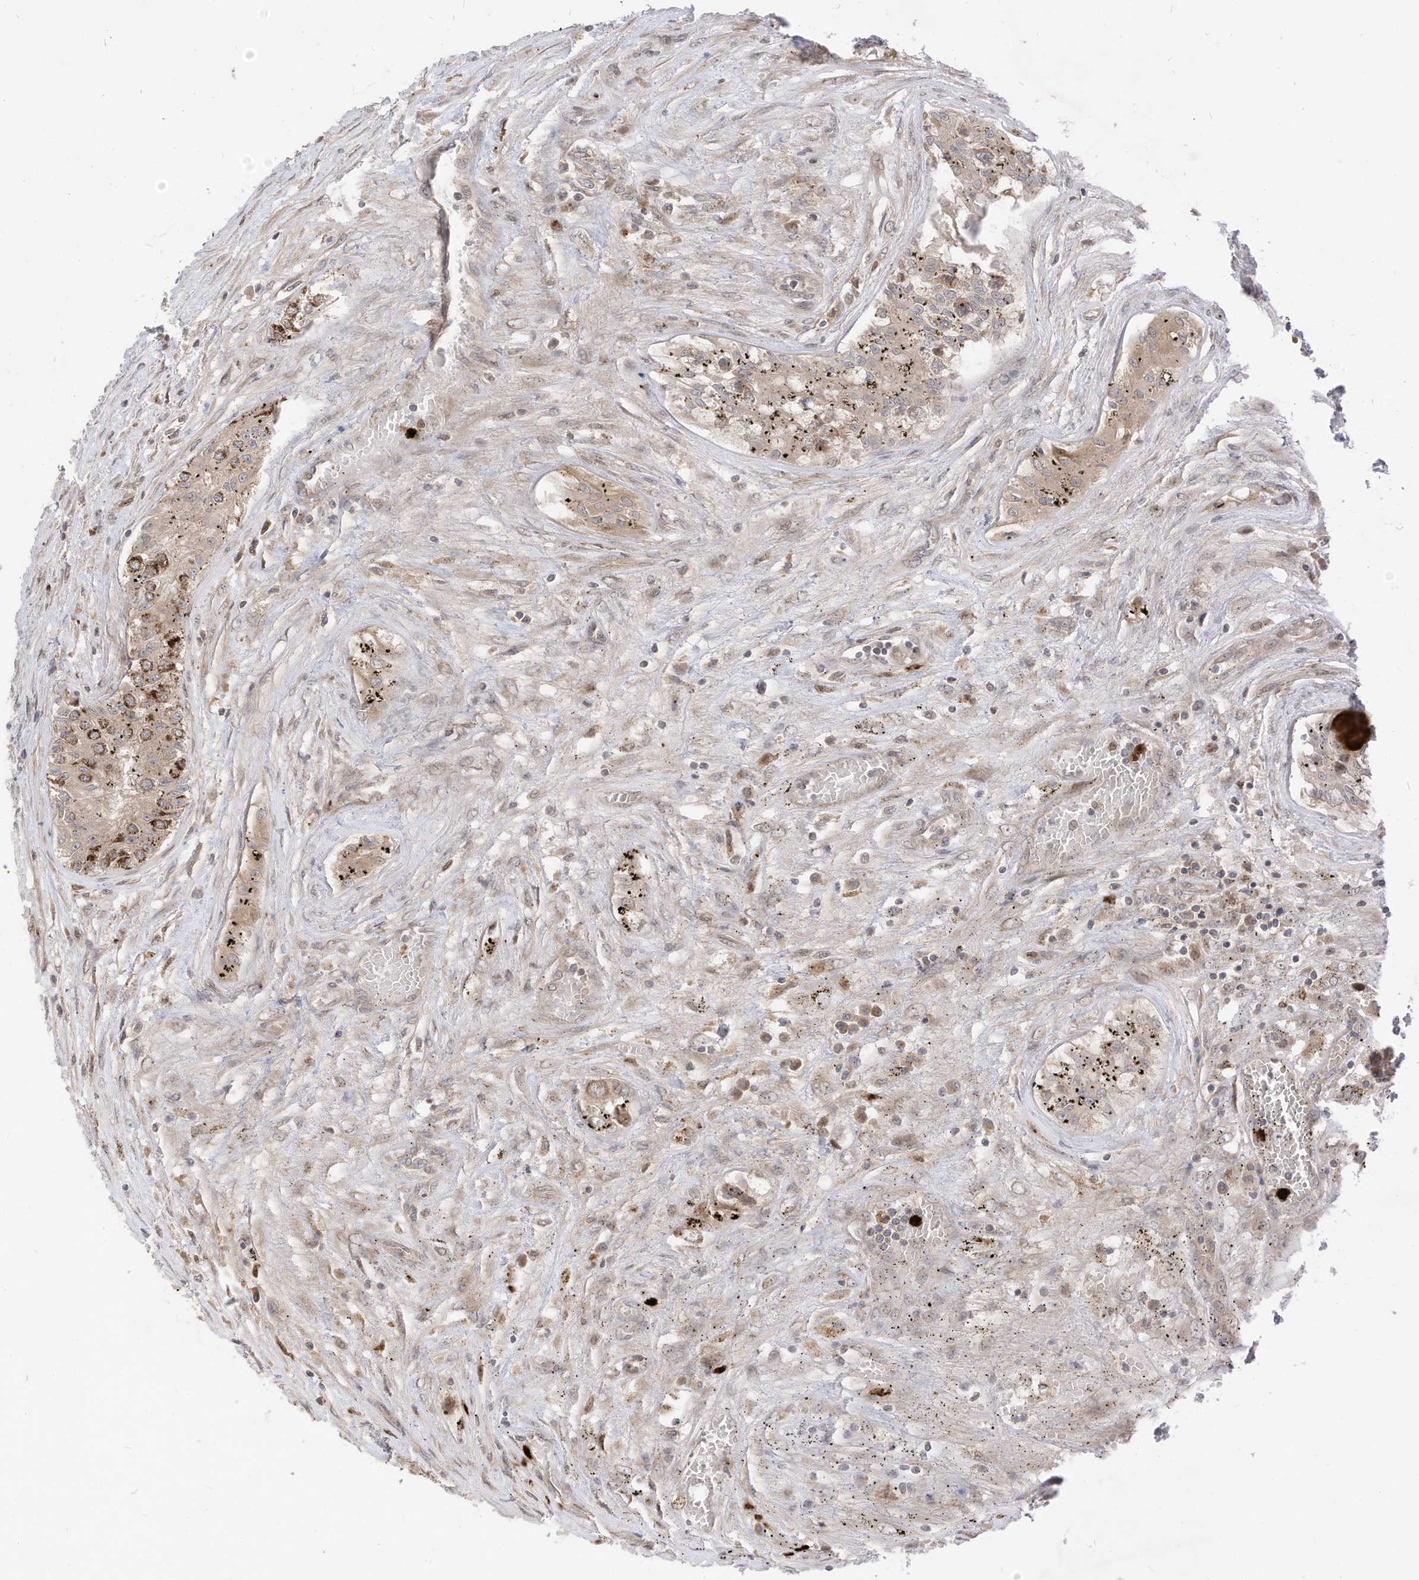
{"staining": {"intensity": "moderate", "quantity": "25%-75%", "location": "cytoplasmic/membranous"}, "tissue": "testis cancer", "cell_type": "Tumor cells", "image_type": "cancer", "snomed": [{"axis": "morphology", "description": "Carcinoma, Embryonal, NOS"}, {"axis": "topography", "description": "Testis"}], "caption": "Embryonal carcinoma (testis) was stained to show a protein in brown. There is medium levels of moderate cytoplasmic/membranous positivity in about 25%-75% of tumor cells. The staining was performed using DAB to visualize the protein expression in brown, while the nuclei were stained in blue with hematoxylin (Magnification: 20x).", "gene": "CNKSR1", "patient": {"sex": "male", "age": 25}}